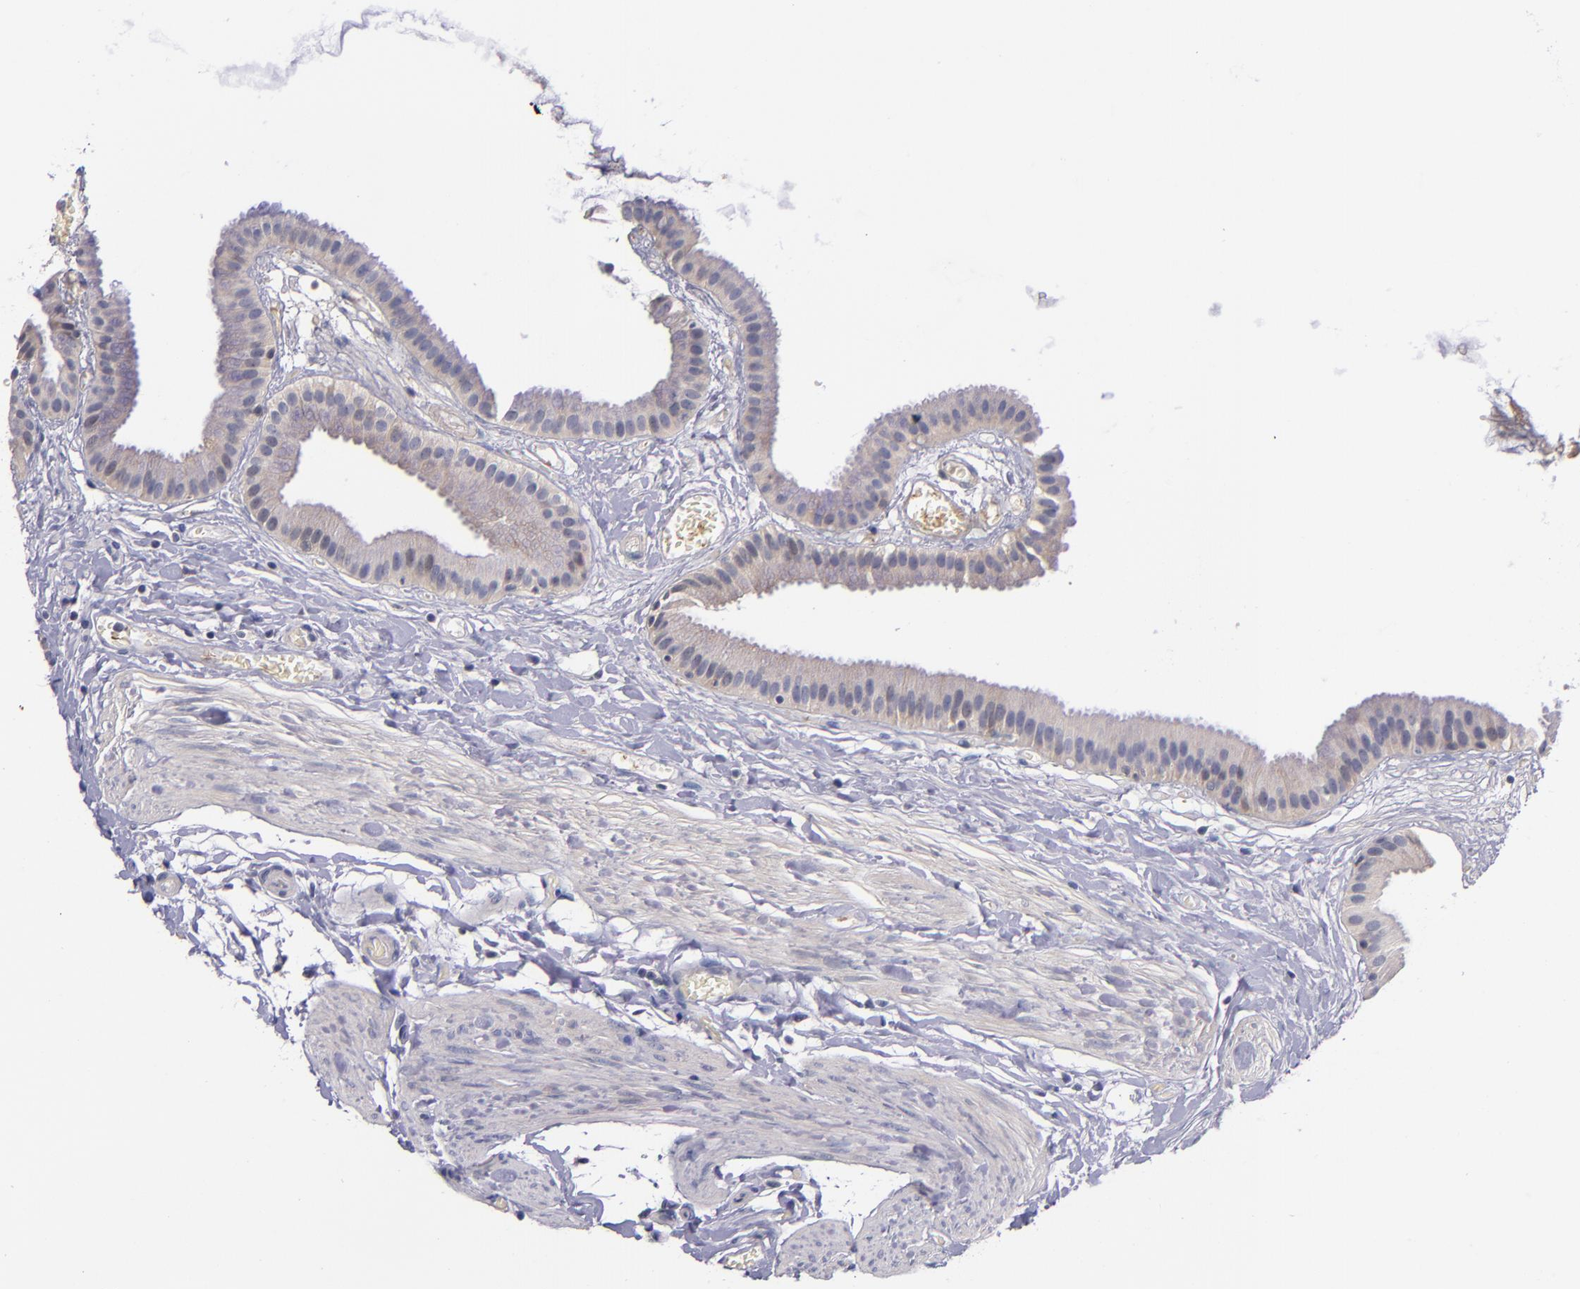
{"staining": {"intensity": "negative", "quantity": "none", "location": "none"}, "tissue": "gallbladder", "cell_type": "Glandular cells", "image_type": "normal", "snomed": [{"axis": "morphology", "description": "Normal tissue, NOS"}, {"axis": "topography", "description": "Gallbladder"}], "caption": "IHC photomicrograph of unremarkable gallbladder: human gallbladder stained with DAB (3,3'-diaminobenzidine) displays no significant protein expression in glandular cells. Nuclei are stained in blue.", "gene": "RBP4", "patient": {"sex": "female", "age": 63}}